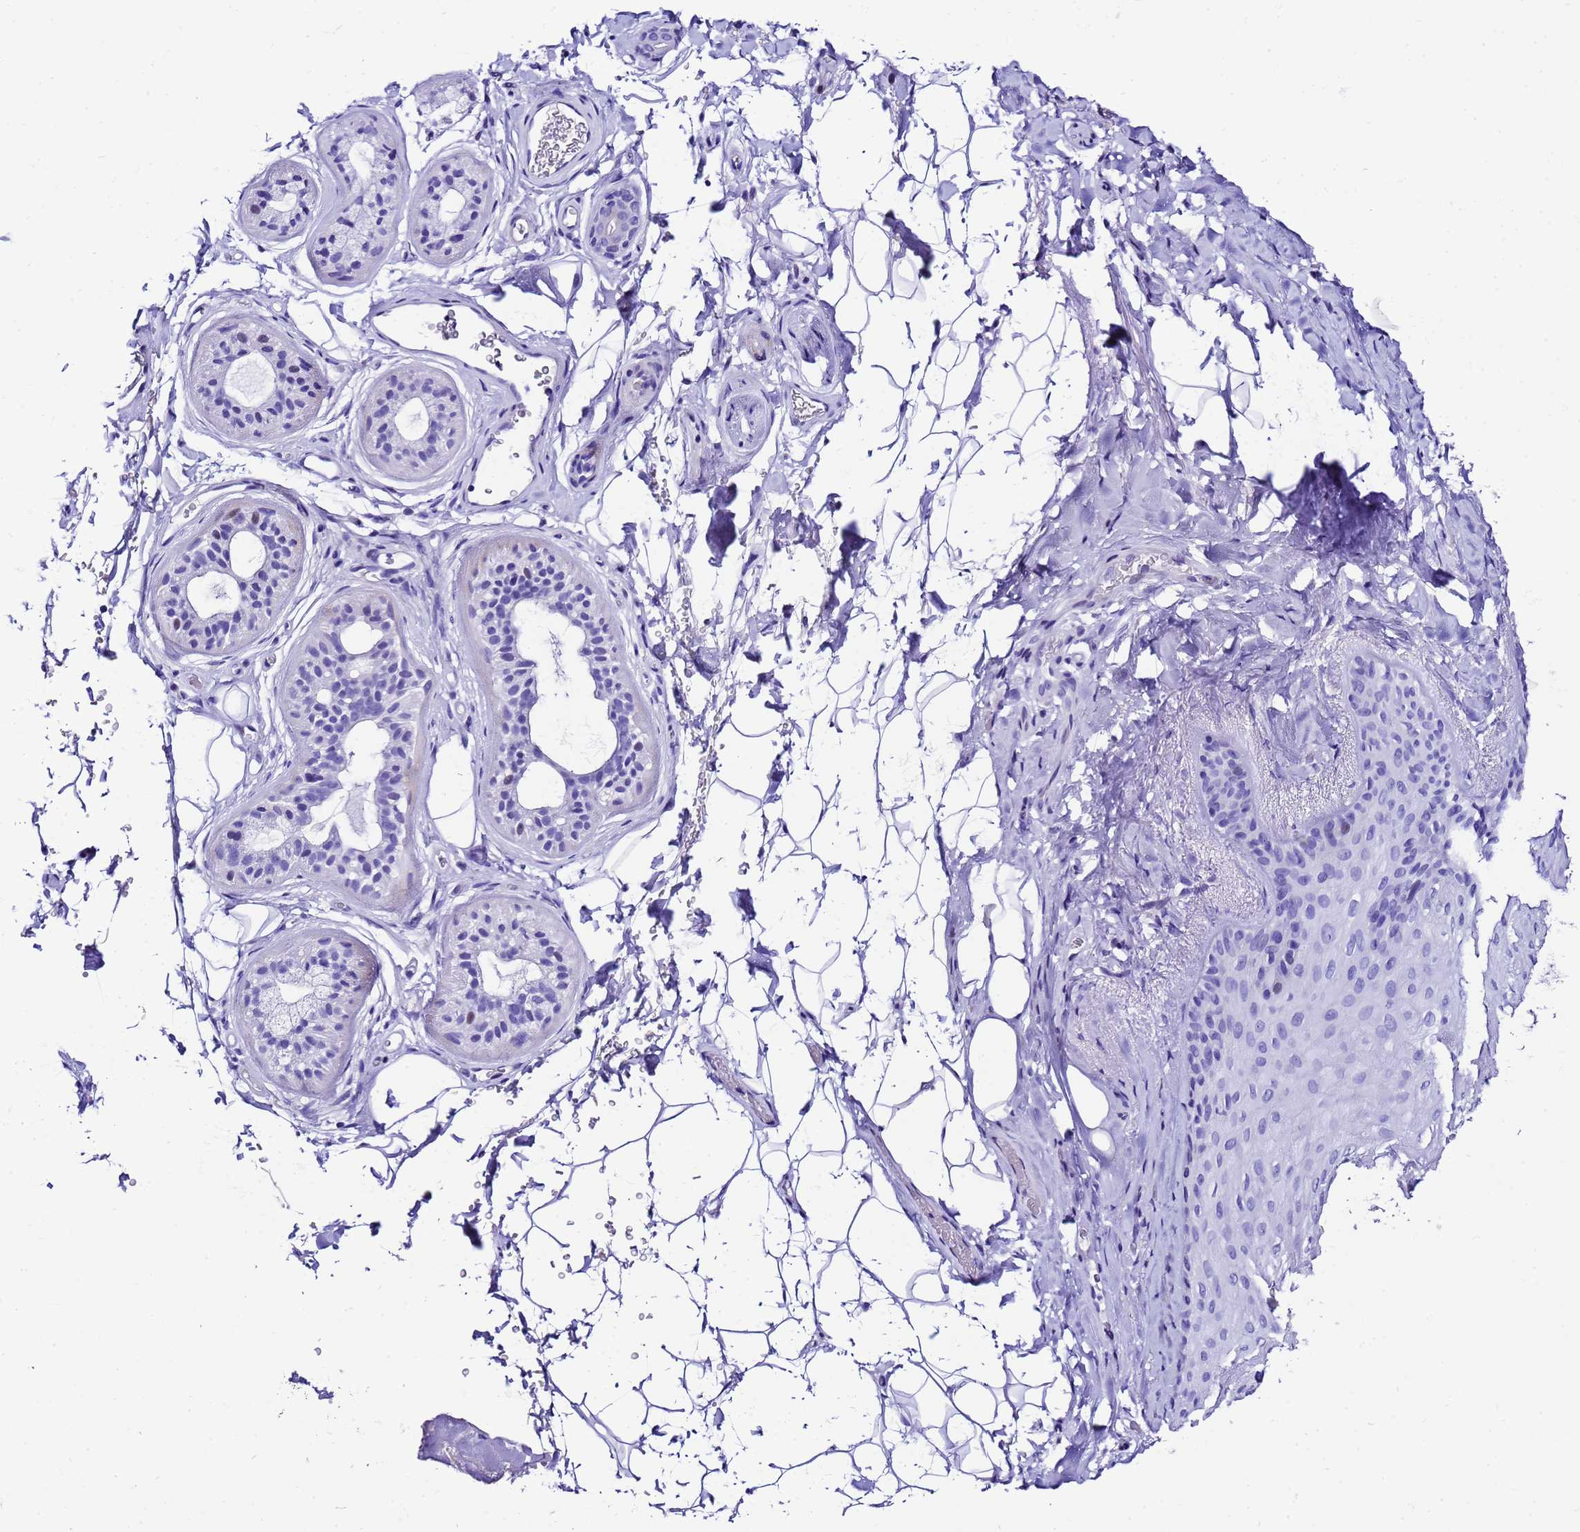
{"staining": {"intensity": "negative", "quantity": "none", "location": "none"}, "tissue": "skin", "cell_type": "Epidermal cells", "image_type": "normal", "snomed": [{"axis": "morphology", "description": "Normal tissue, NOS"}, {"axis": "topography", "description": "Anal"}], "caption": "High power microscopy image of an immunohistochemistry photomicrograph of unremarkable skin, revealing no significant staining in epidermal cells.", "gene": "UGT2A1", "patient": {"sex": "male", "age": 44}}